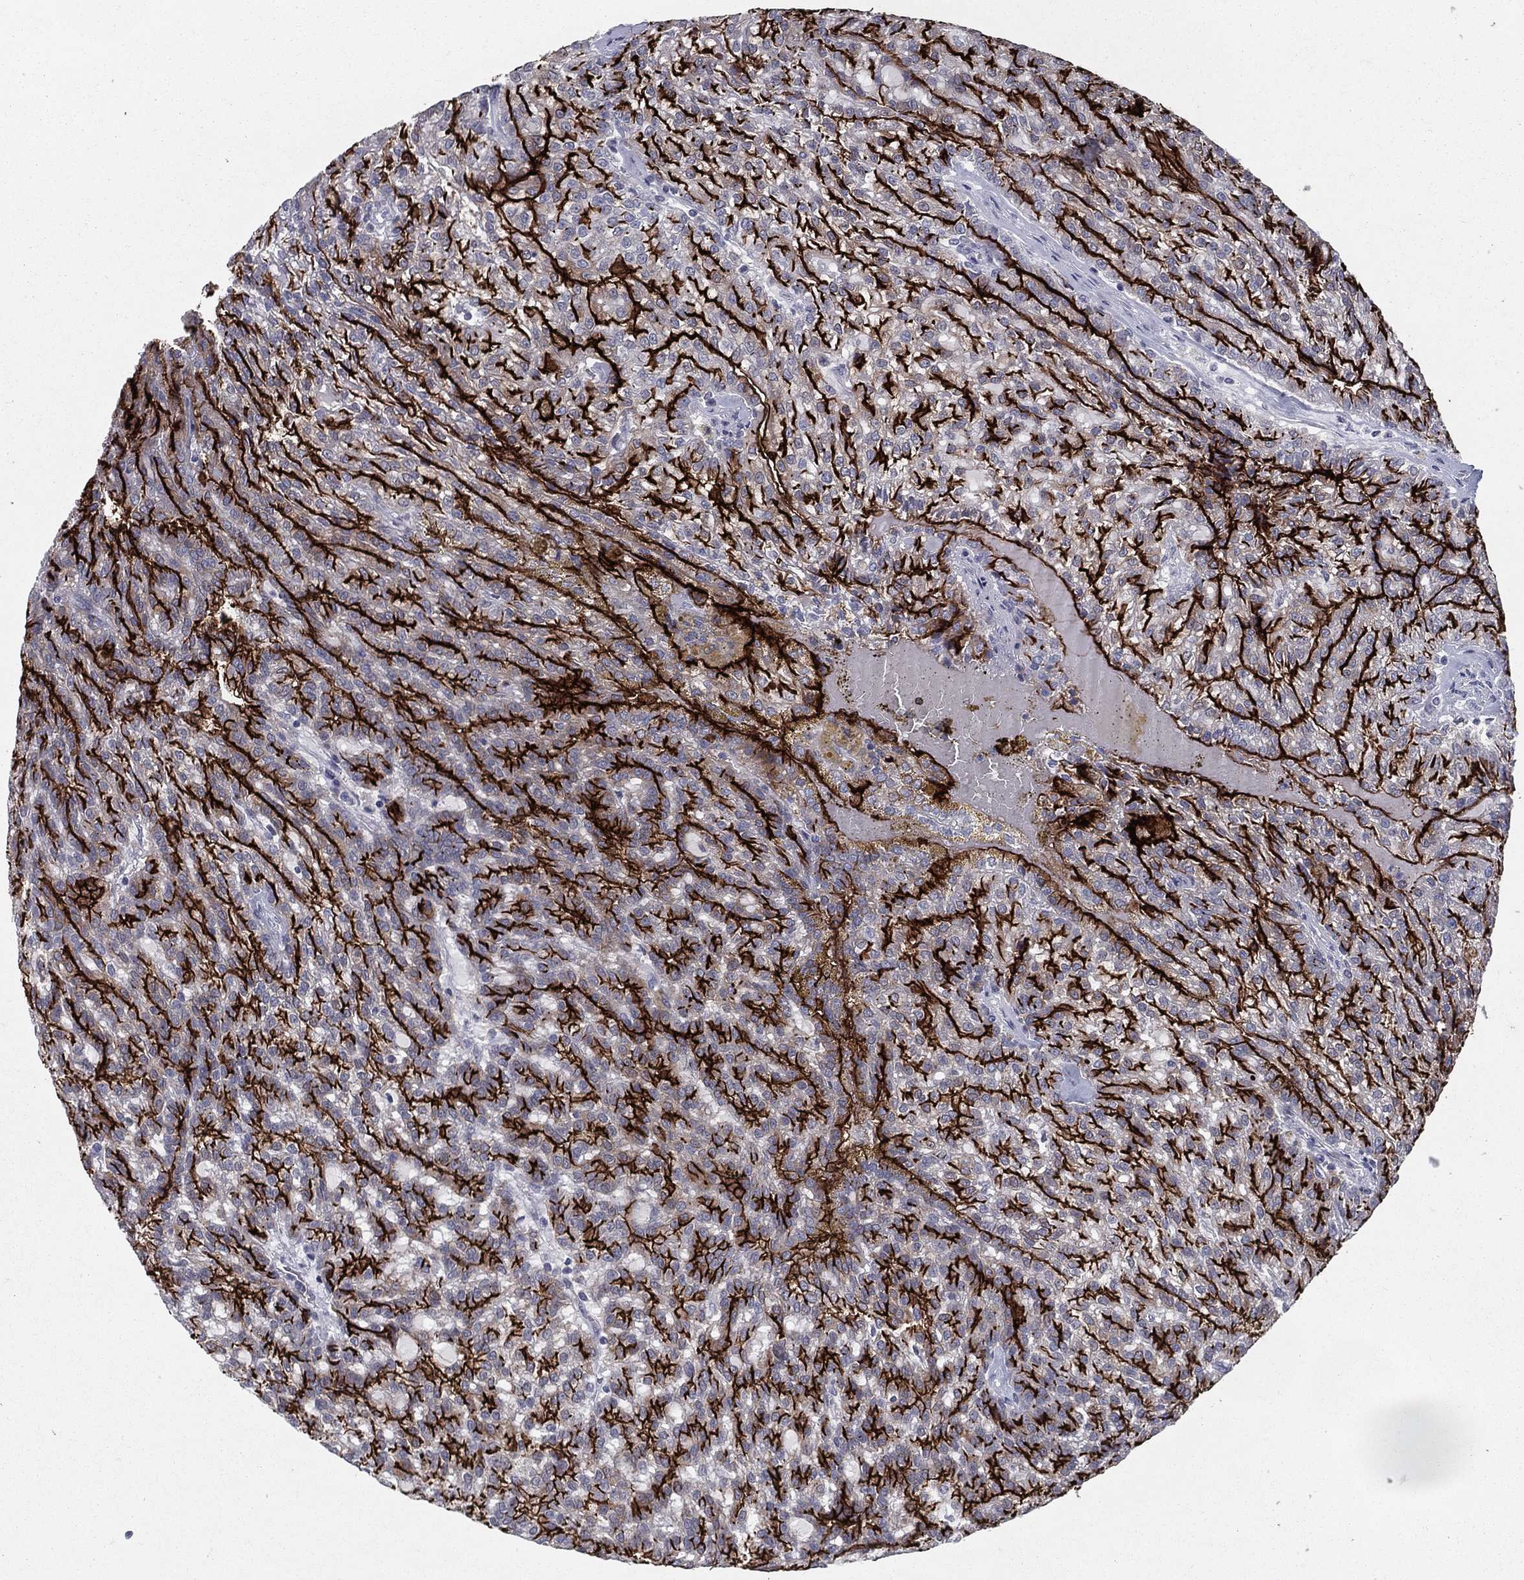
{"staining": {"intensity": "strong", "quantity": ">75%", "location": "cytoplasmic/membranous"}, "tissue": "renal cancer", "cell_type": "Tumor cells", "image_type": "cancer", "snomed": [{"axis": "morphology", "description": "Adenocarcinoma, NOS"}, {"axis": "topography", "description": "Kidney"}], "caption": "High-power microscopy captured an immunohistochemistry (IHC) micrograph of renal cancer, revealing strong cytoplasmic/membranous staining in about >75% of tumor cells.", "gene": "ACE2", "patient": {"sex": "male", "age": 63}}